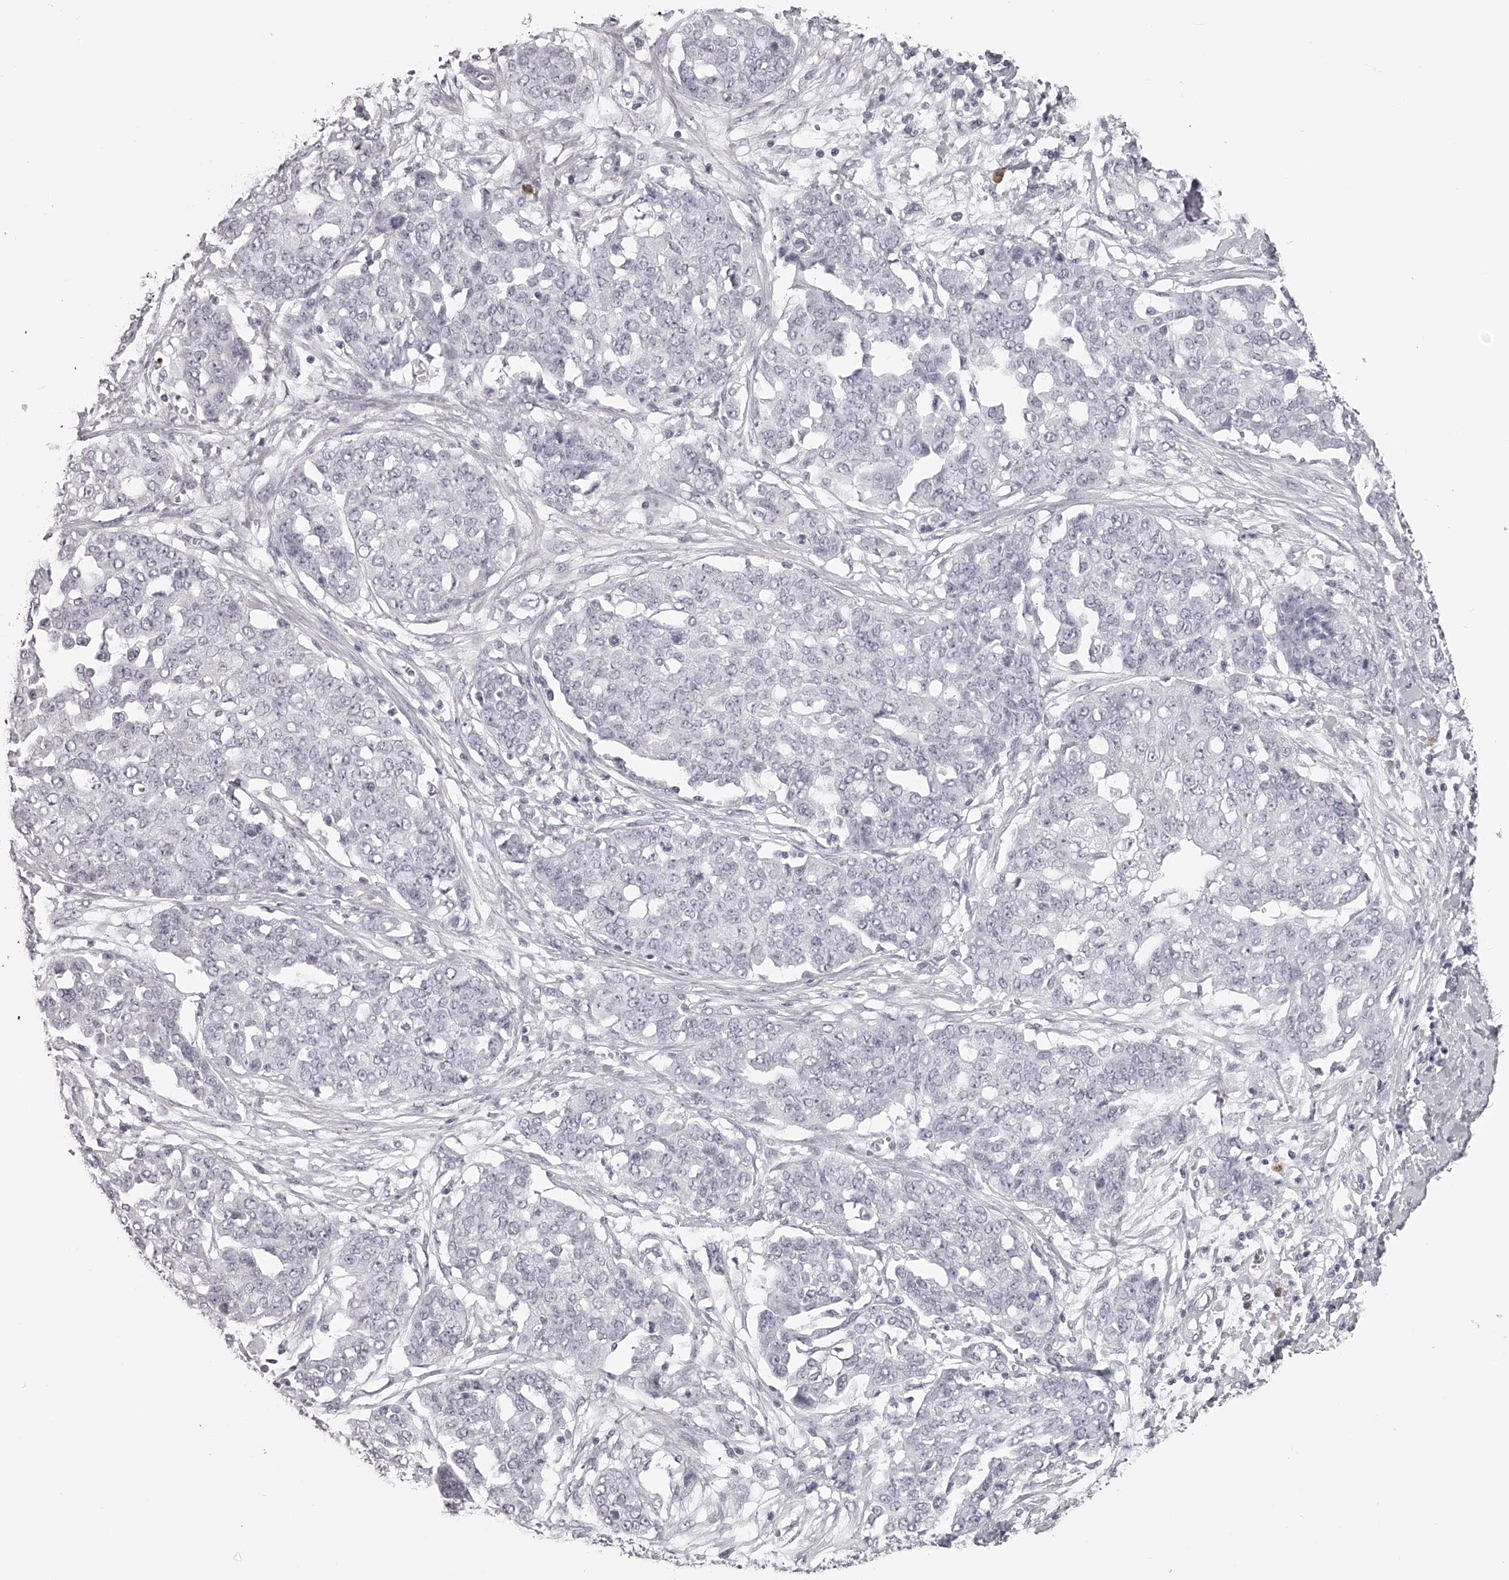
{"staining": {"intensity": "negative", "quantity": "none", "location": "none"}, "tissue": "ovarian cancer", "cell_type": "Tumor cells", "image_type": "cancer", "snomed": [{"axis": "morphology", "description": "Cystadenocarcinoma, serous, NOS"}, {"axis": "topography", "description": "Soft tissue"}, {"axis": "topography", "description": "Ovary"}], "caption": "Image shows no significant protein staining in tumor cells of ovarian cancer (serous cystadenocarcinoma).", "gene": "SEC11C", "patient": {"sex": "female", "age": 57}}